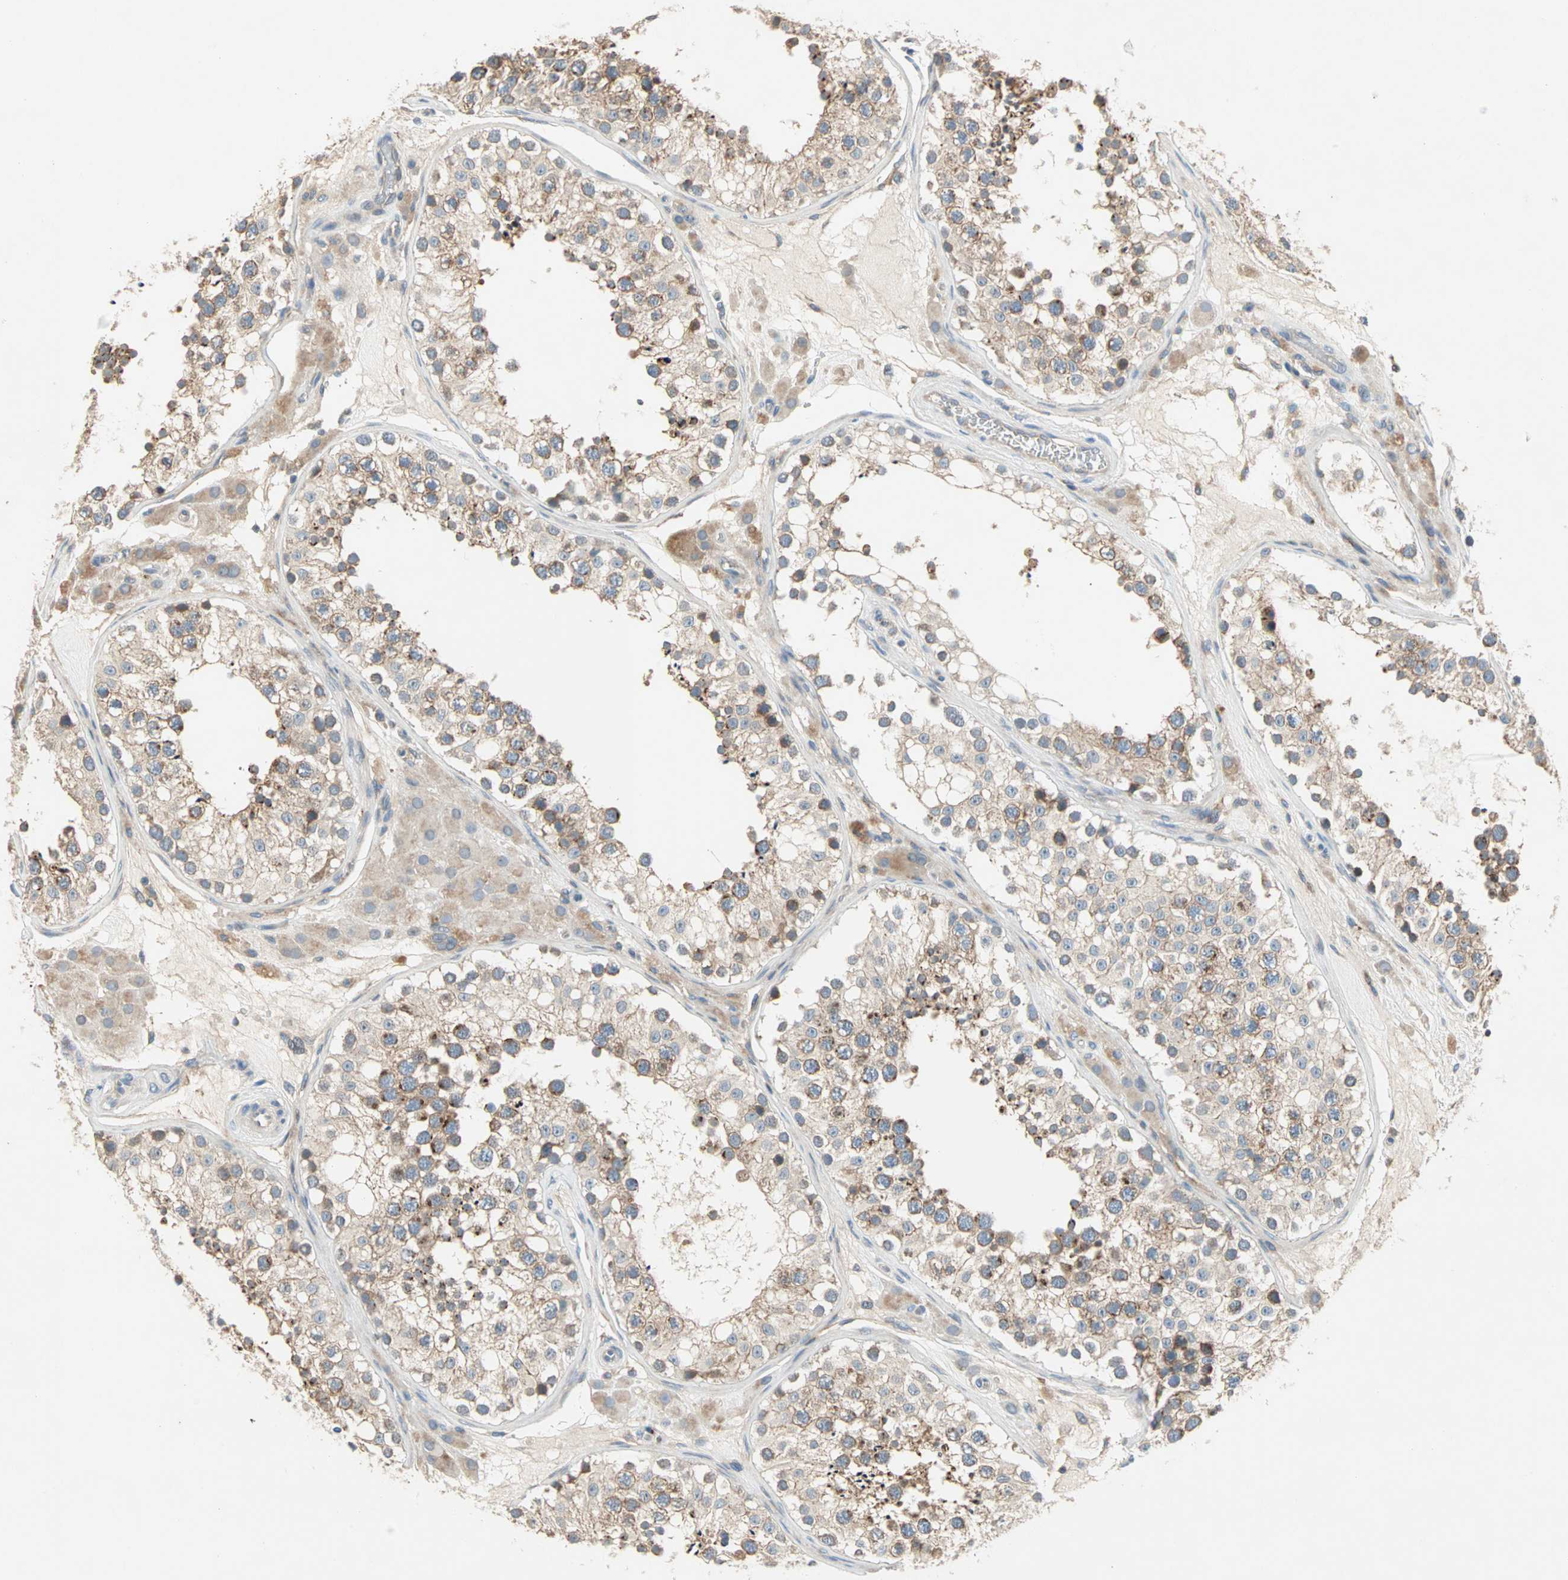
{"staining": {"intensity": "moderate", "quantity": ">75%", "location": "cytoplasmic/membranous"}, "tissue": "testis", "cell_type": "Cells in seminiferous ducts", "image_type": "normal", "snomed": [{"axis": "morphology", "description": "Normal tissue, NOS"}, {"axis": "topography", "description": "Testis"}], "caption": "Human testis stained for a protein (brown) shows moderate cytoplasmic/membranous positive expression in about >75% of cells in seminiferous ducts.", "gene": "PDE8A", "patient": {"sex": "male", "age": 26}}